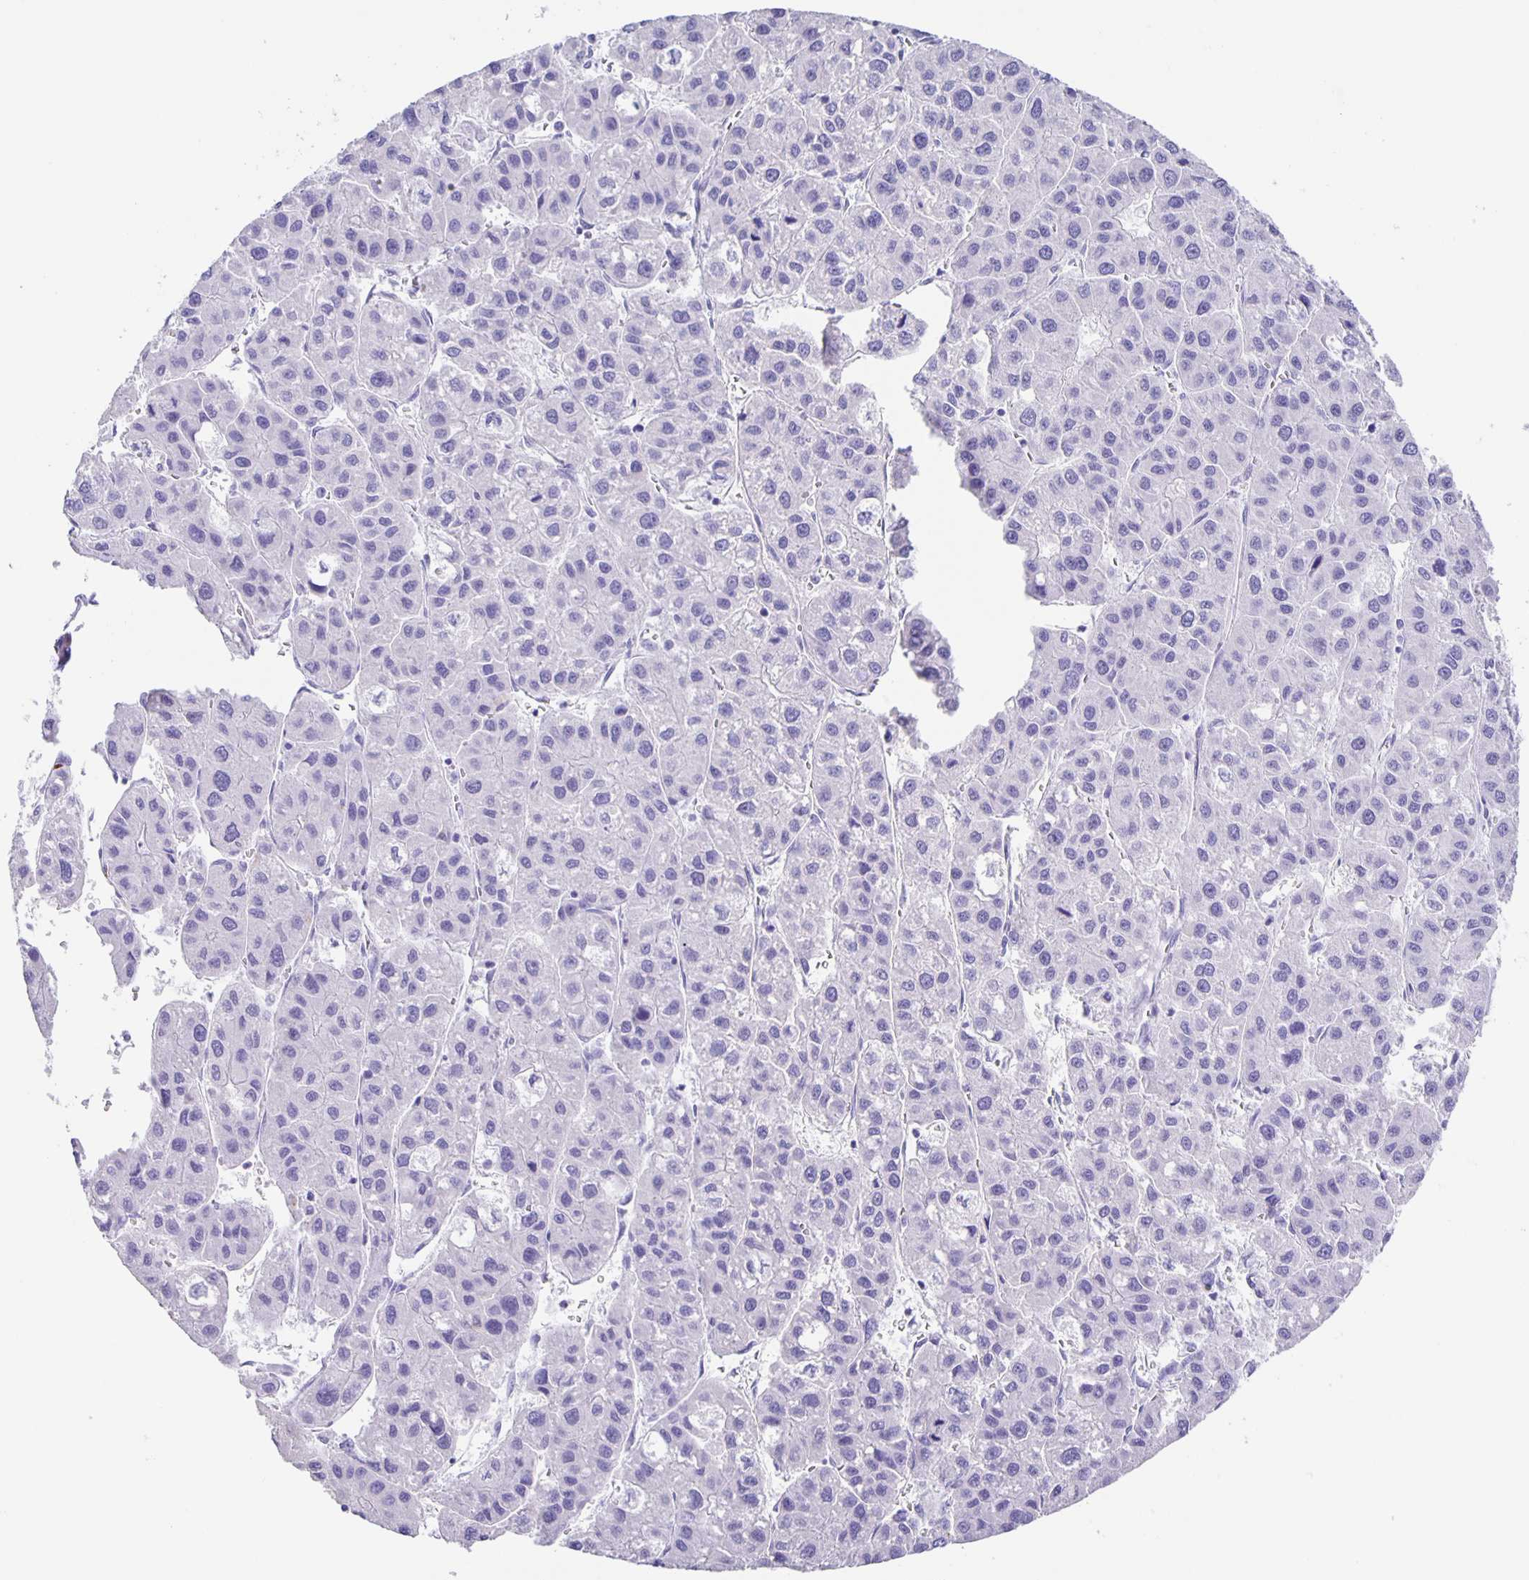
{"staining": {"intensity": "negative", "quantity": "none", "location": "none"}, "tissue": "liver cancer", "cell_type": "Tumor cells", "image_type": "cancer", "snomed": [{"axis": "morphology", "description": "Carcinoma, Hepatocellular, NOS"}, {"axis": "topography", "description": "Liver"}], "caption": "DAB immunohistochemical staining of human liver hepatocellular carcinoma shows no significant expression in tumor cells. (DAB (3,3'-diaminobenzidine) immunohistochemistry (IHC) with hematoxylin counter stain).", "gene": "GUCA2A", "patient": {"sex": "male", "age": 73}}